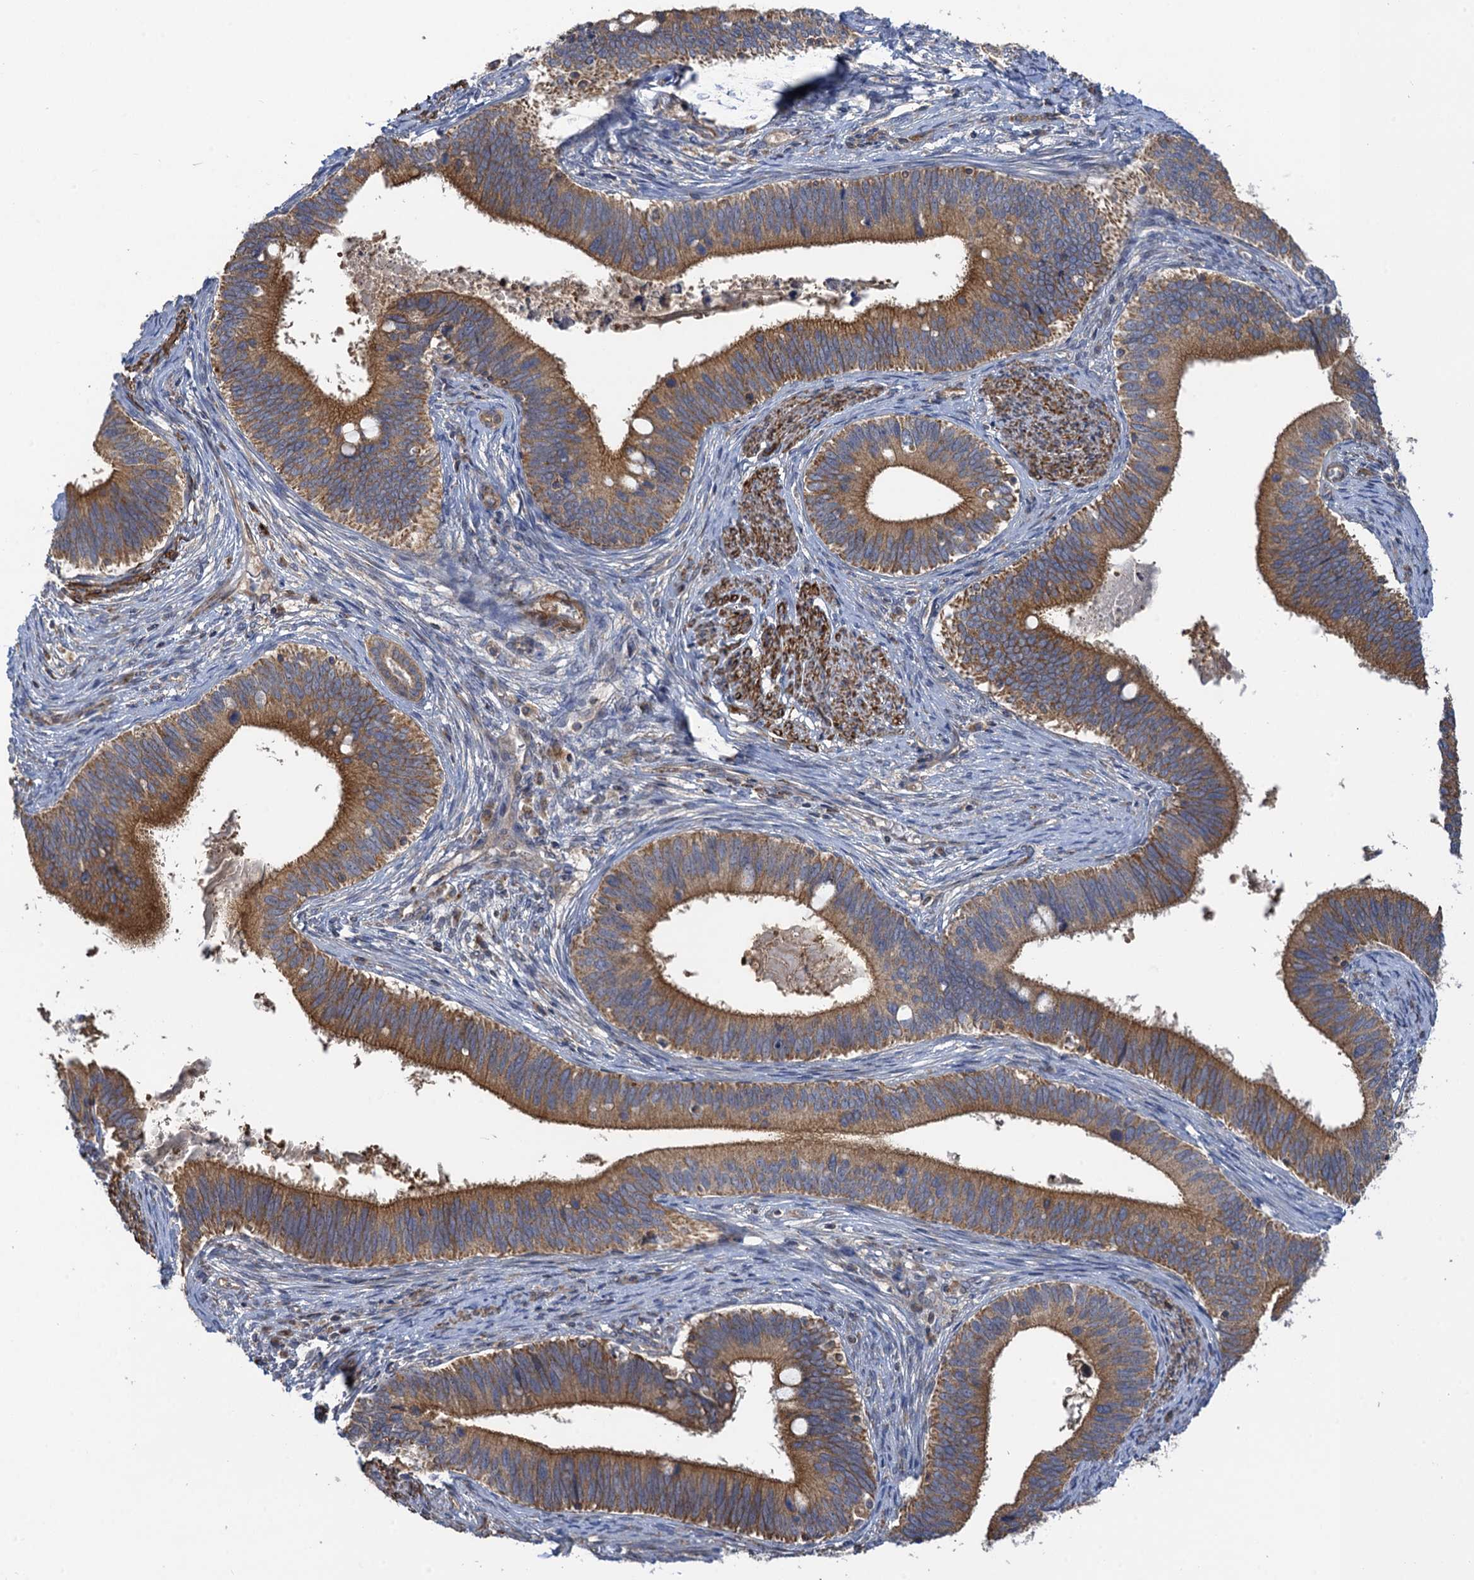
{"staining": {"intensity": "moderate", "quantity": ">75%", "location": "cytoplasmic/membranous"}, "tissue": "cervical cancer", "cell_type": "Tumor cells", "image_type": "cancer", "snomed": [{"axis": "morphology", "description": "Adenocarcinoma, NOS"}, {"axis": "topography", "description": "Cervix"}], "caption": "High-magnification brightfield microscopy of cervical cancer stained with DAB (brown) and counterstained with hematoxylin (blue). tumor cells exhibit moderate cytoplasmic/membranous positivity is seen in approximately>75% of cells.", "gene": "WDR88", "patient": {"sex": "female", "age": 42}}